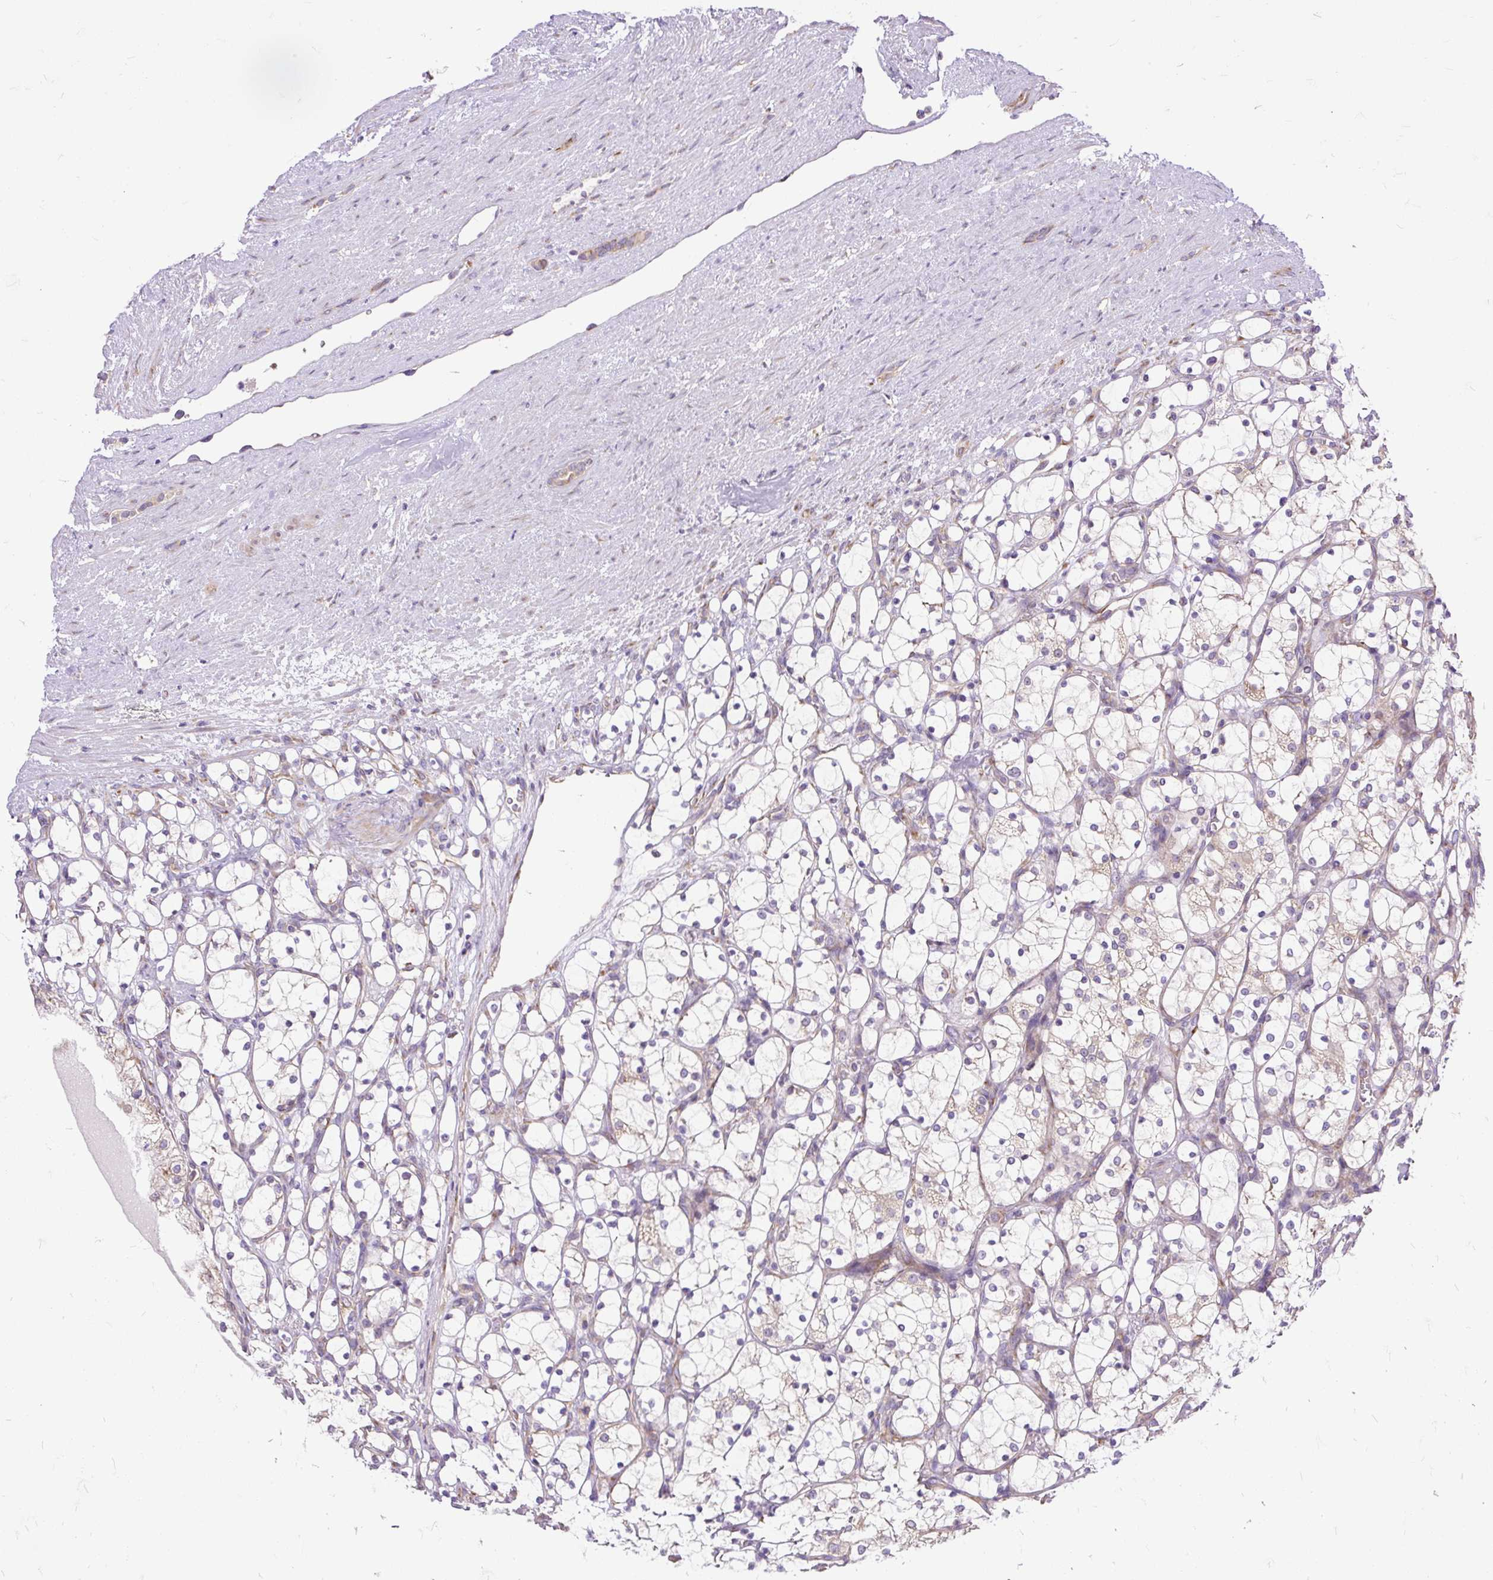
{"staining": {"intensity": "weak", "quantity": "<25%", "location": "cytoplasmic/membranous"}, "tissue": "renal cancer", "cell_type": "Tumor cells", "image_type": "cancer", "snomed": [{"axis": "morphology", "description": "Adenocarcinoma, NOS"}, {"axis": "topography", "description": "Kidney"}], "caption": "Immunohistochemistry micrograph of neoplastic tissue: adenocarcinoma (renal) stained with DAB reveals no significant protein expression in tumor cells.", "gene": "RPS5", "patient": {"sex": "female", "age": 69}}